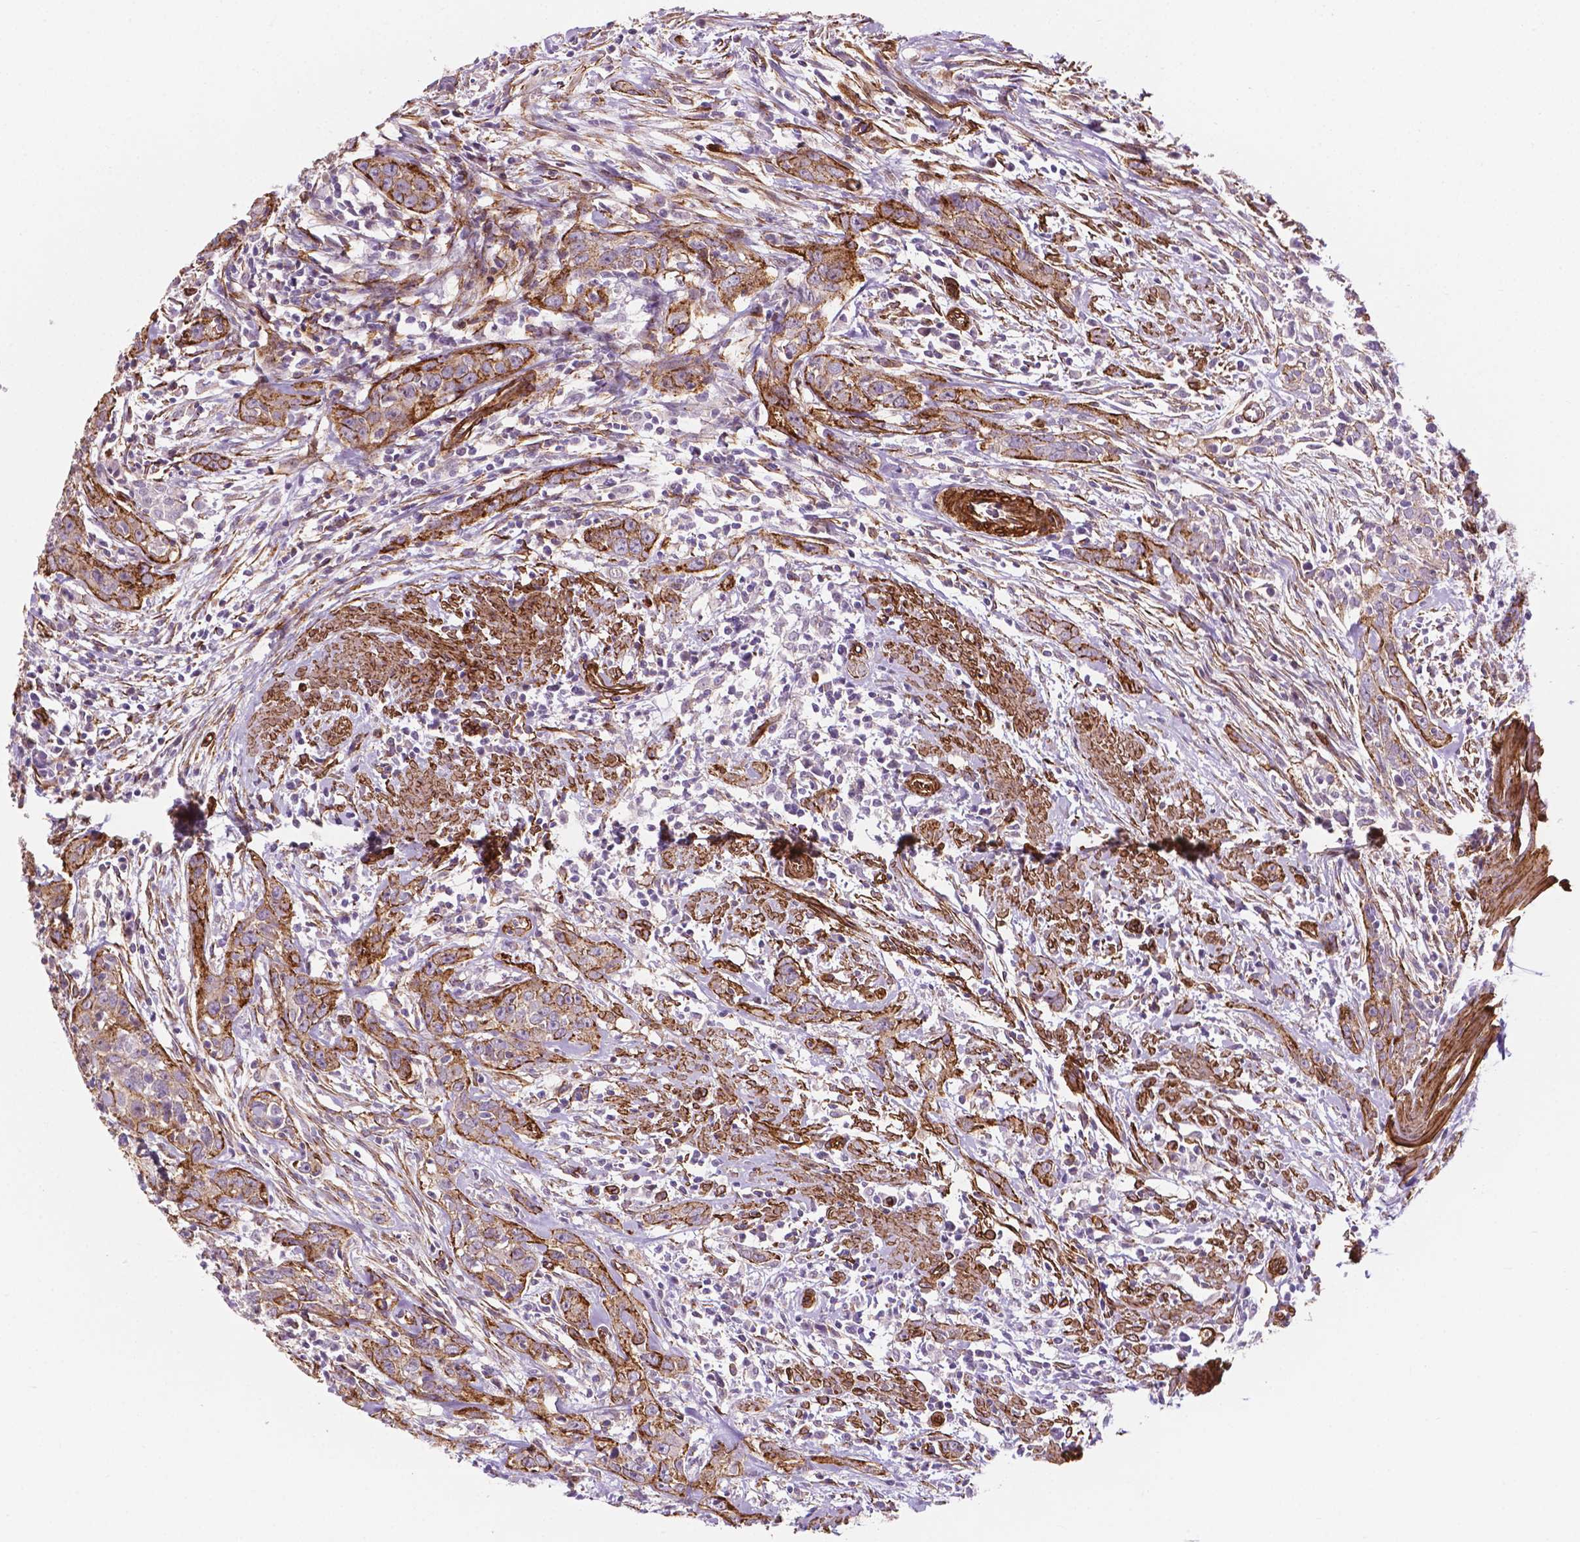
{"staining": {"intensity": "moderate", "quantity": "25%-75%", "location": "cytoplasmic/membranous"}, "tissue": "urothelial cancer", "cell_type": "Tumor cells", "image_type": "cancer", "snomed": [{"axis": "morphology", "description": "Urothelial carcinoma, High grade"}, {"axis": "topography", "description": "Urinary bladder"}], "caption": "Approximately 25%-75% of tumor cells in urothelial carcinoma (high-grade) display moderate cytoplasmic/membranous protein positivity as visualized by brown immunohistochemical staining.", "gene": "EGFL8", "patient": {"sex": "male", "age": 83}}